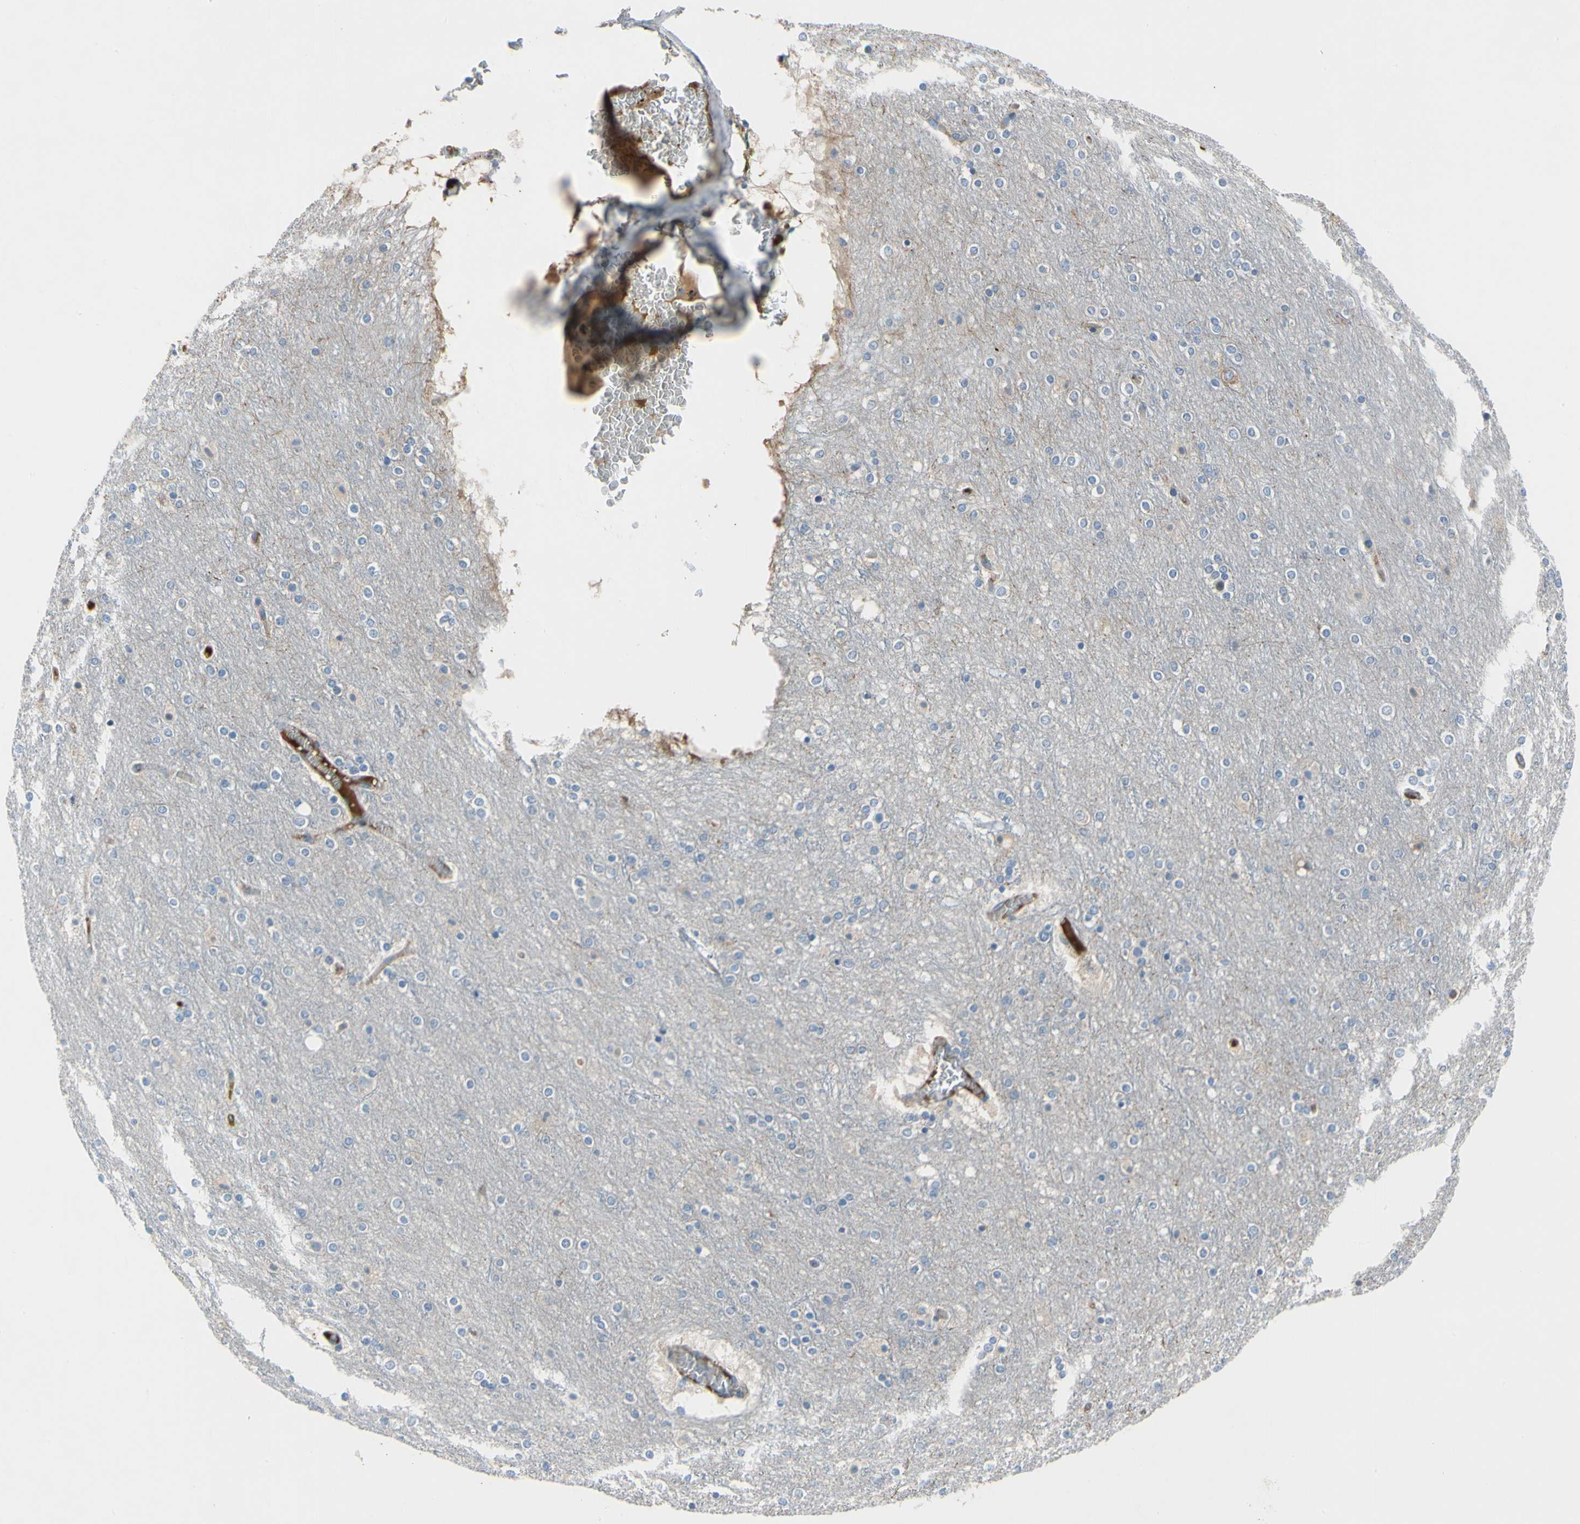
{"staining": {"intensity": "weak", "quantity": ">75%", "location": "cytoplasmic/membranous"}, "tissue": "cerebral cortex", "cell_type": "Endothelial cells", "image_type": "normal", "snomed": [{"axis": "morphology", "description": "Normal tissue, NOS"}, {"axis": "topography", "description": "Cerebral cortex"}], "caption": "A high-resolution photomicrograph shows immunohistochemistry staining of normal cerebral cortex, which exhibits weak cytoplasmic/membranous expression in approximately >75% of endothelial cells. (Brightfield microscopy of DAB IHC at high magnification).", "gene": "HJURP", "patient": {"sex": "female", "age": 54}}